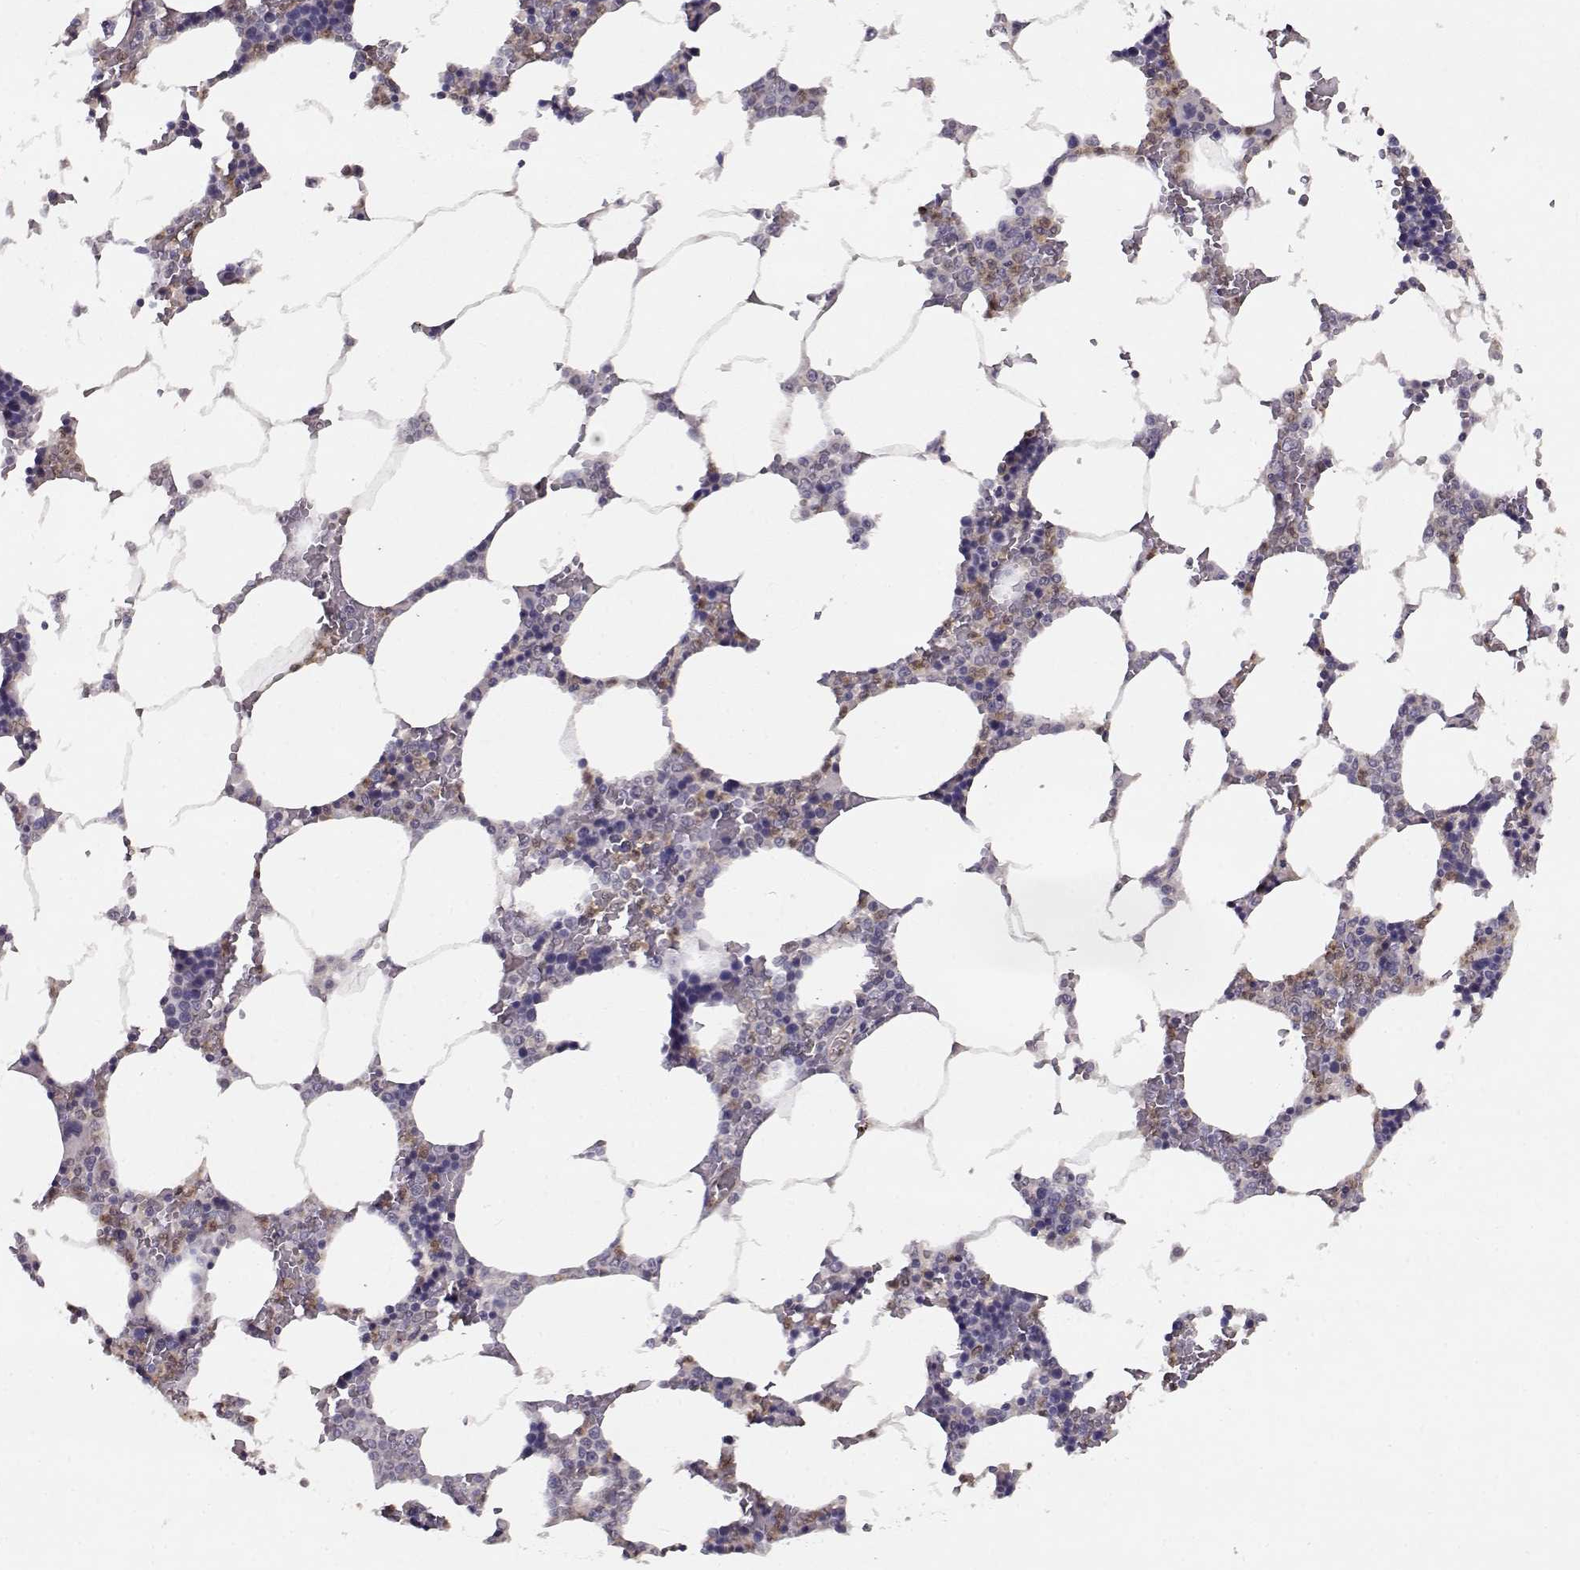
{"staining": {"intensity": "moderate", "quantity": "25%-75%", "location": "cytoplasmic/membranous"}, "tissue": "bone marrow", "cell_type": "Hematopoietic cells", "image_type": "normal", "snomed": [{"axis": "morphology", "description": "Normal tissue, NOS"}, {"axis": "topography", "description": "Bone marrow"}], "caption": "A micrograph showing moderate cytoplasmic/membranous positivity in about 25%-75% of hematopoietic cells in normal bone marrow, as visualized by brown immunohistochemical staining.", "gene": "BMX", "patient": {"sex": "male", "age": 63}}